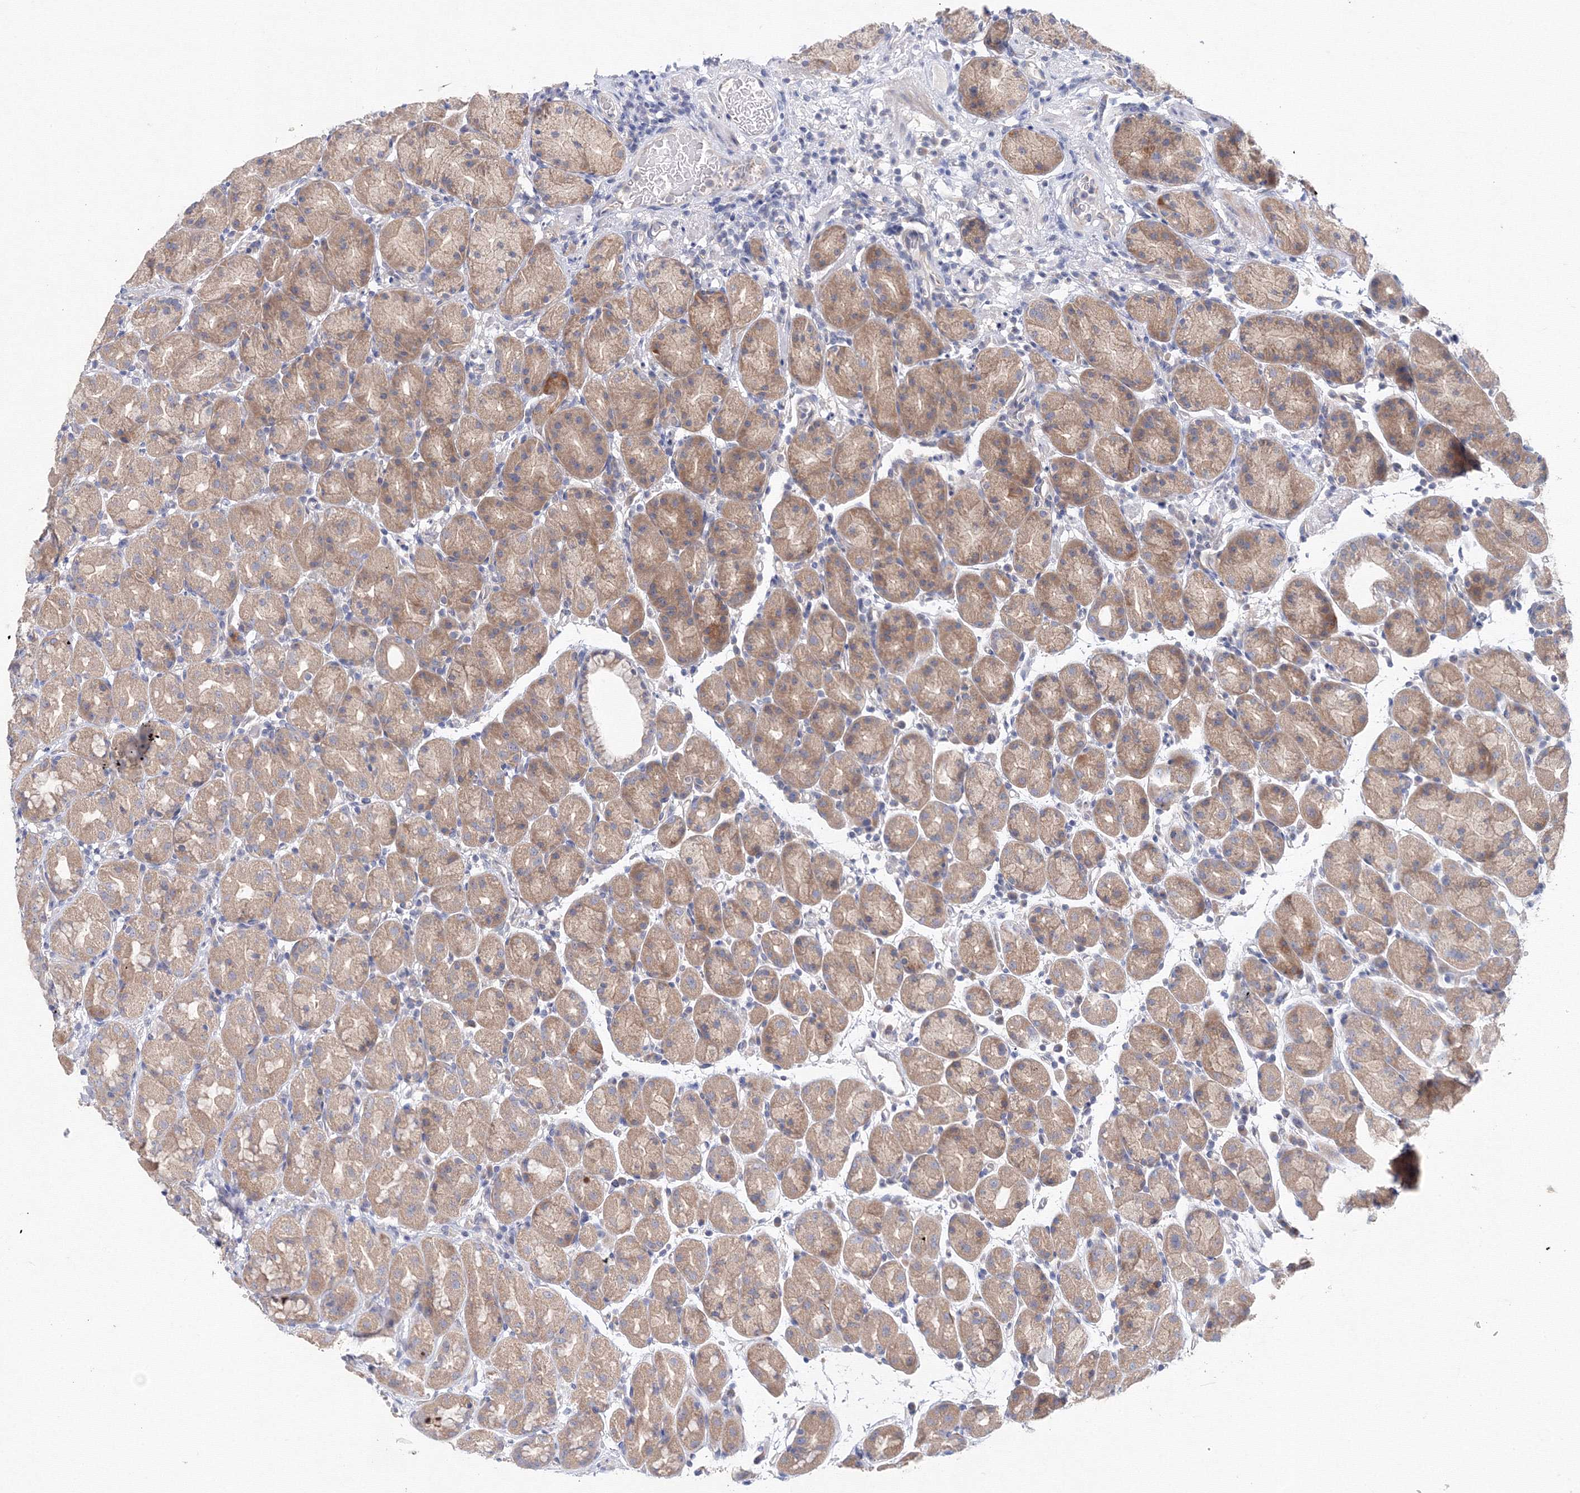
{"staining": {"intensity": "moderate", "quantity": ">75%", "location": "cytoplasmic/membranous"}, "tissue": "stomach", "cell_type": "Glandular cells", "image_type": "normal", "snomed": [{"axis": "morphology", "description": "Normal tissue, NOS"}, {"axis": "topography", "description": "Stomach, upper"}], "caption": "Approximately >75% of glandular cells in normal human stomach display moderate cytoplasmic/membranous protein positivity as visualized by brown immunohistochemical staining.", "gene": "DIS3L2", "patient": {"sex": "male", "age": 68}}